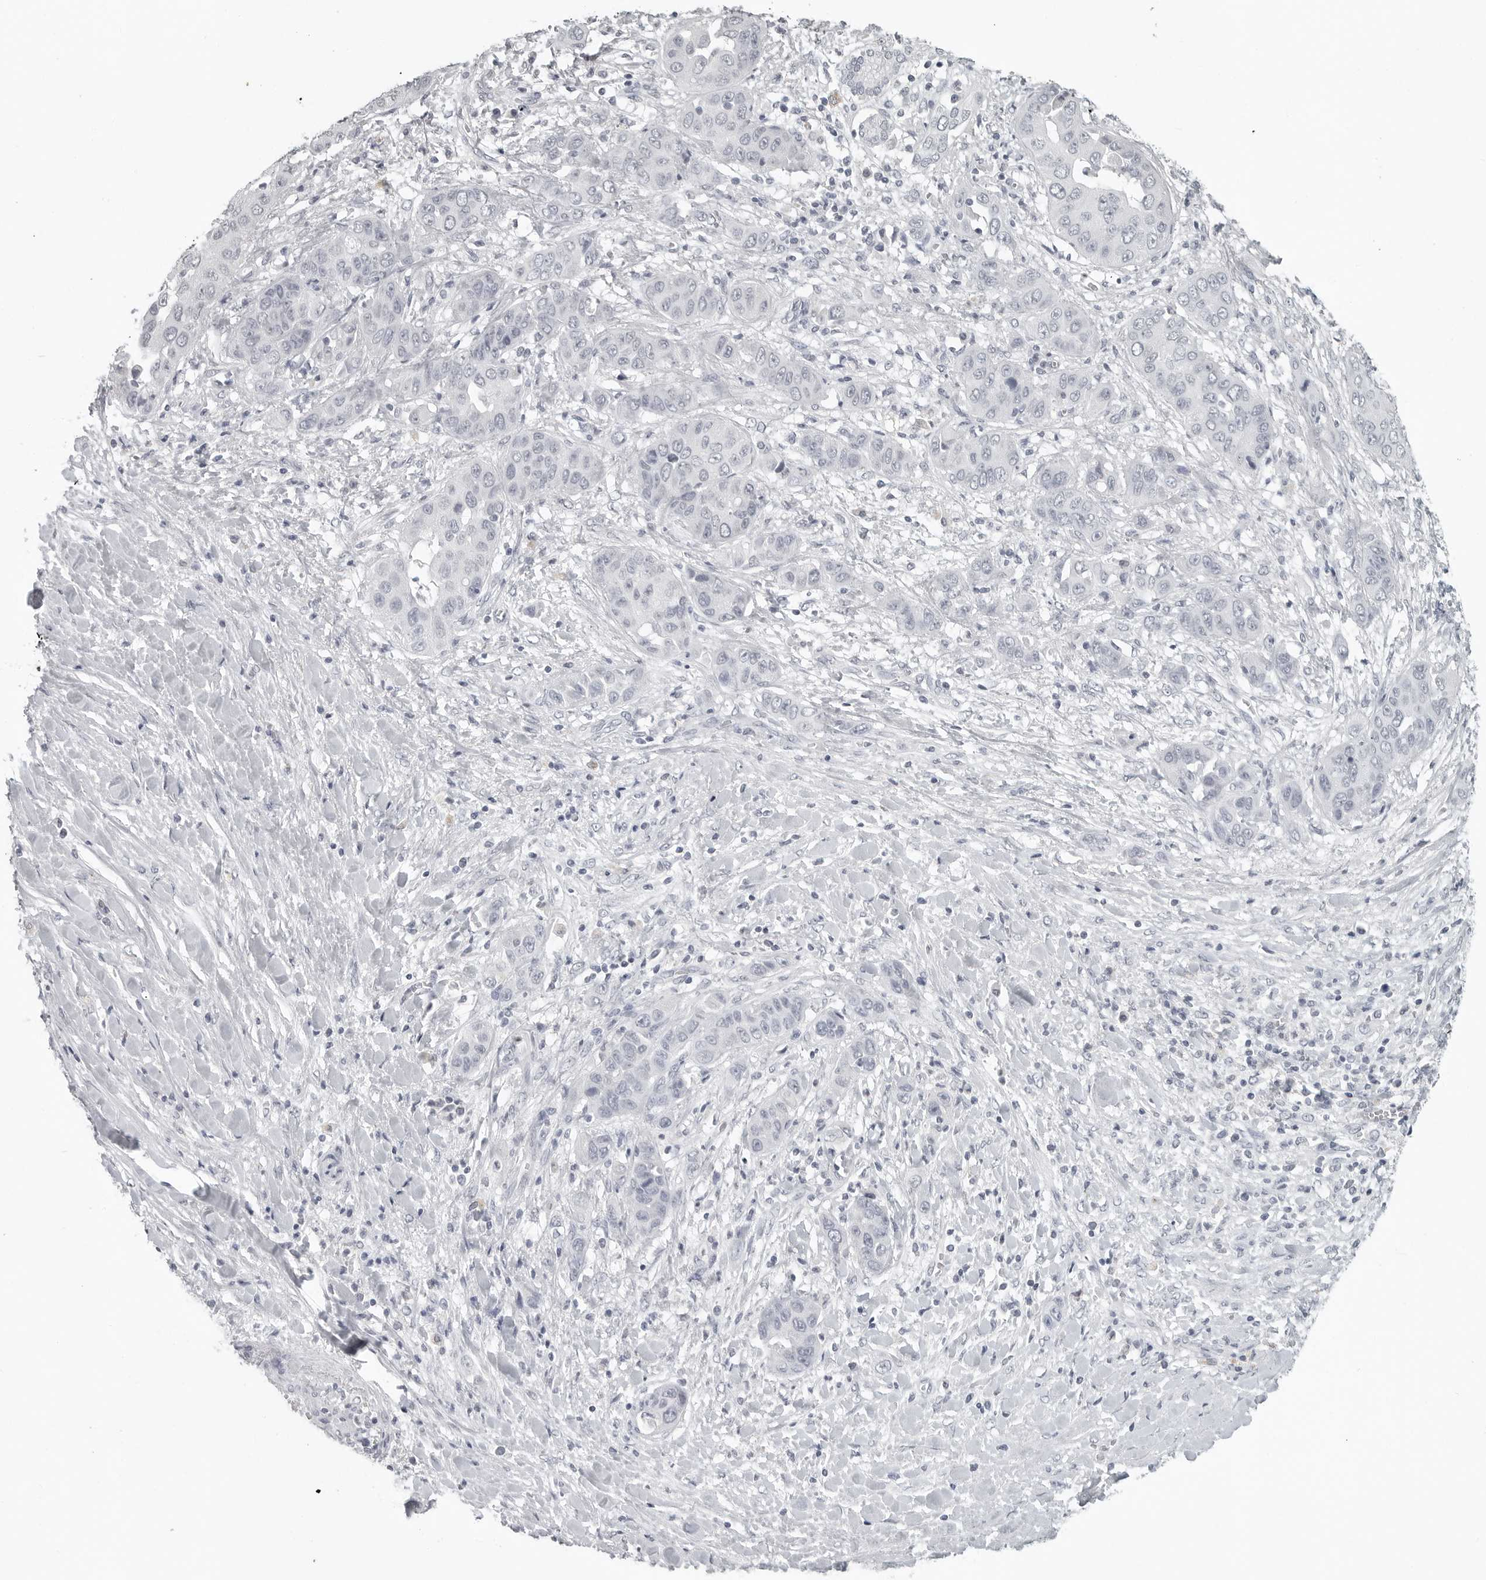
{"staining": {"intensity": "negative", "quantity": "none", "location": "none"}, "tissue": "liver cancer", "cell_type": "Tumor cells", "image_type": "cancer", "snomed": [{"axis": "morphology", "description": "Cholangiocarcinoma"}, {"axis": "topography", "description": "Liver"}], "caption": "There is no significant staining in tumor cells of cholangiocarcinoma (liver).", "gene": "BPIFA1", "patient": {"sex": "female", "age": 52}}